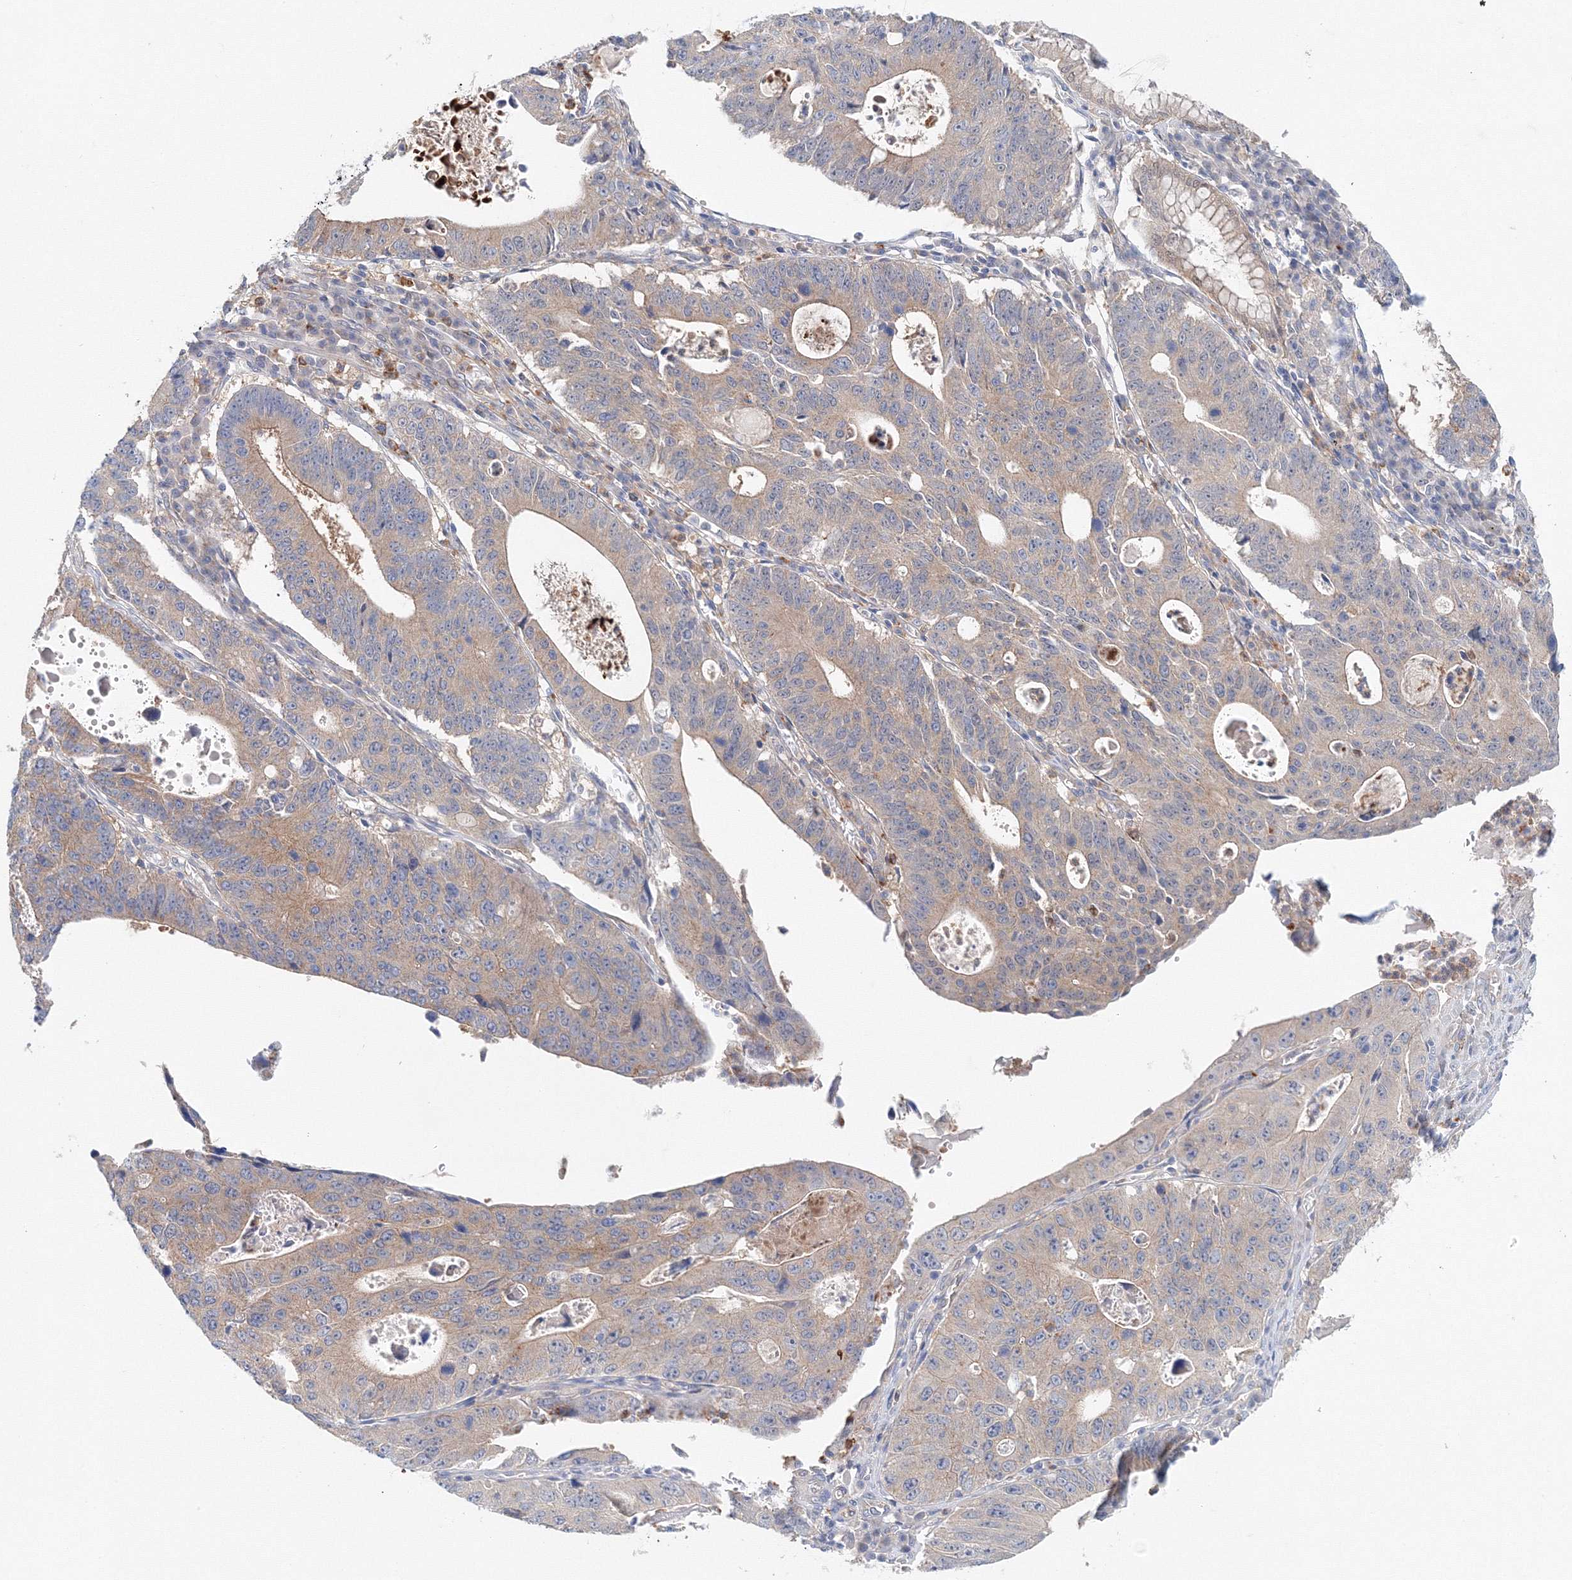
{"staining": {"intensity": "moderate", "quantity": ">75%", "location": "cytoplasmic/membranous"}, "tissue": "stomach cancer", "cell_type": "Tumor cells", "image_type": "cancer", "snomed": [{"axis": "morphology", "description": "Adenocarcinoma, NOS"}, {"axis": "topography", "description": "Stomach"}], "caption": "A medium amount of moderate cytoplasmic/membranous positivity is present in approximately >75% of tumor cells in stomach cancer tissue.", "gene": "TPRKB", "patient": {"sex": "male", "age": 59}}